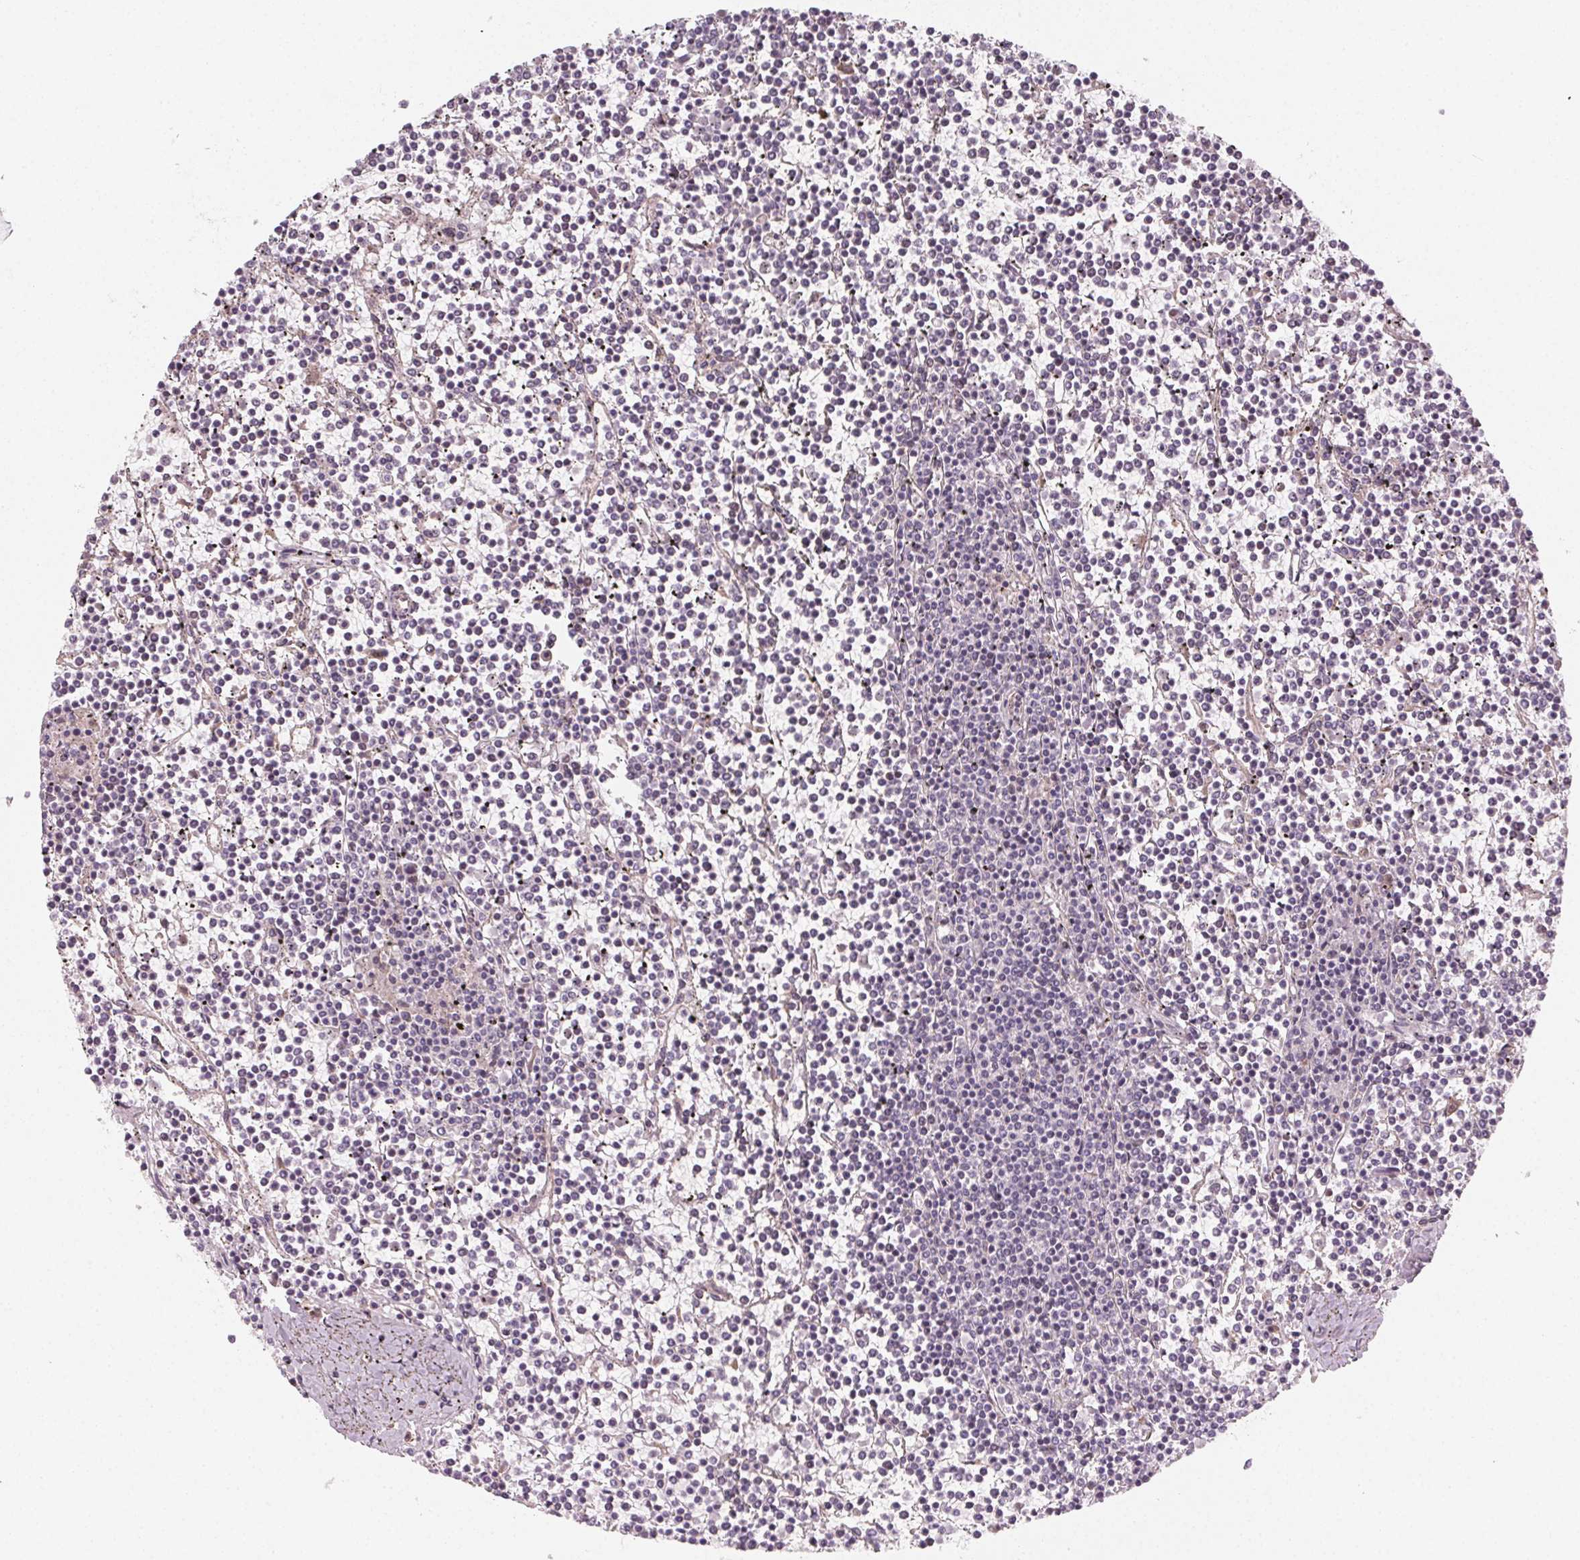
{"staining": {"intensity": "negative", "quantity": "none", "location": "none"}, "tissue": "lymphoma", "cell_type": "Tumor cells", "image_type": "cancer", "snomed": [{"axis": "morphology", "description": "Malignant lymphoma, non-Hodgkin's type, Low grade"}, {"axis": "topography", "description": "Spleen"}], "caption": "An immunohistochemistry image of lymphoma is shown. There is no staining in tumor cells of lymphoma.", "gene": "CCDC96", "patient": {"sex": "female", "age": 19}}